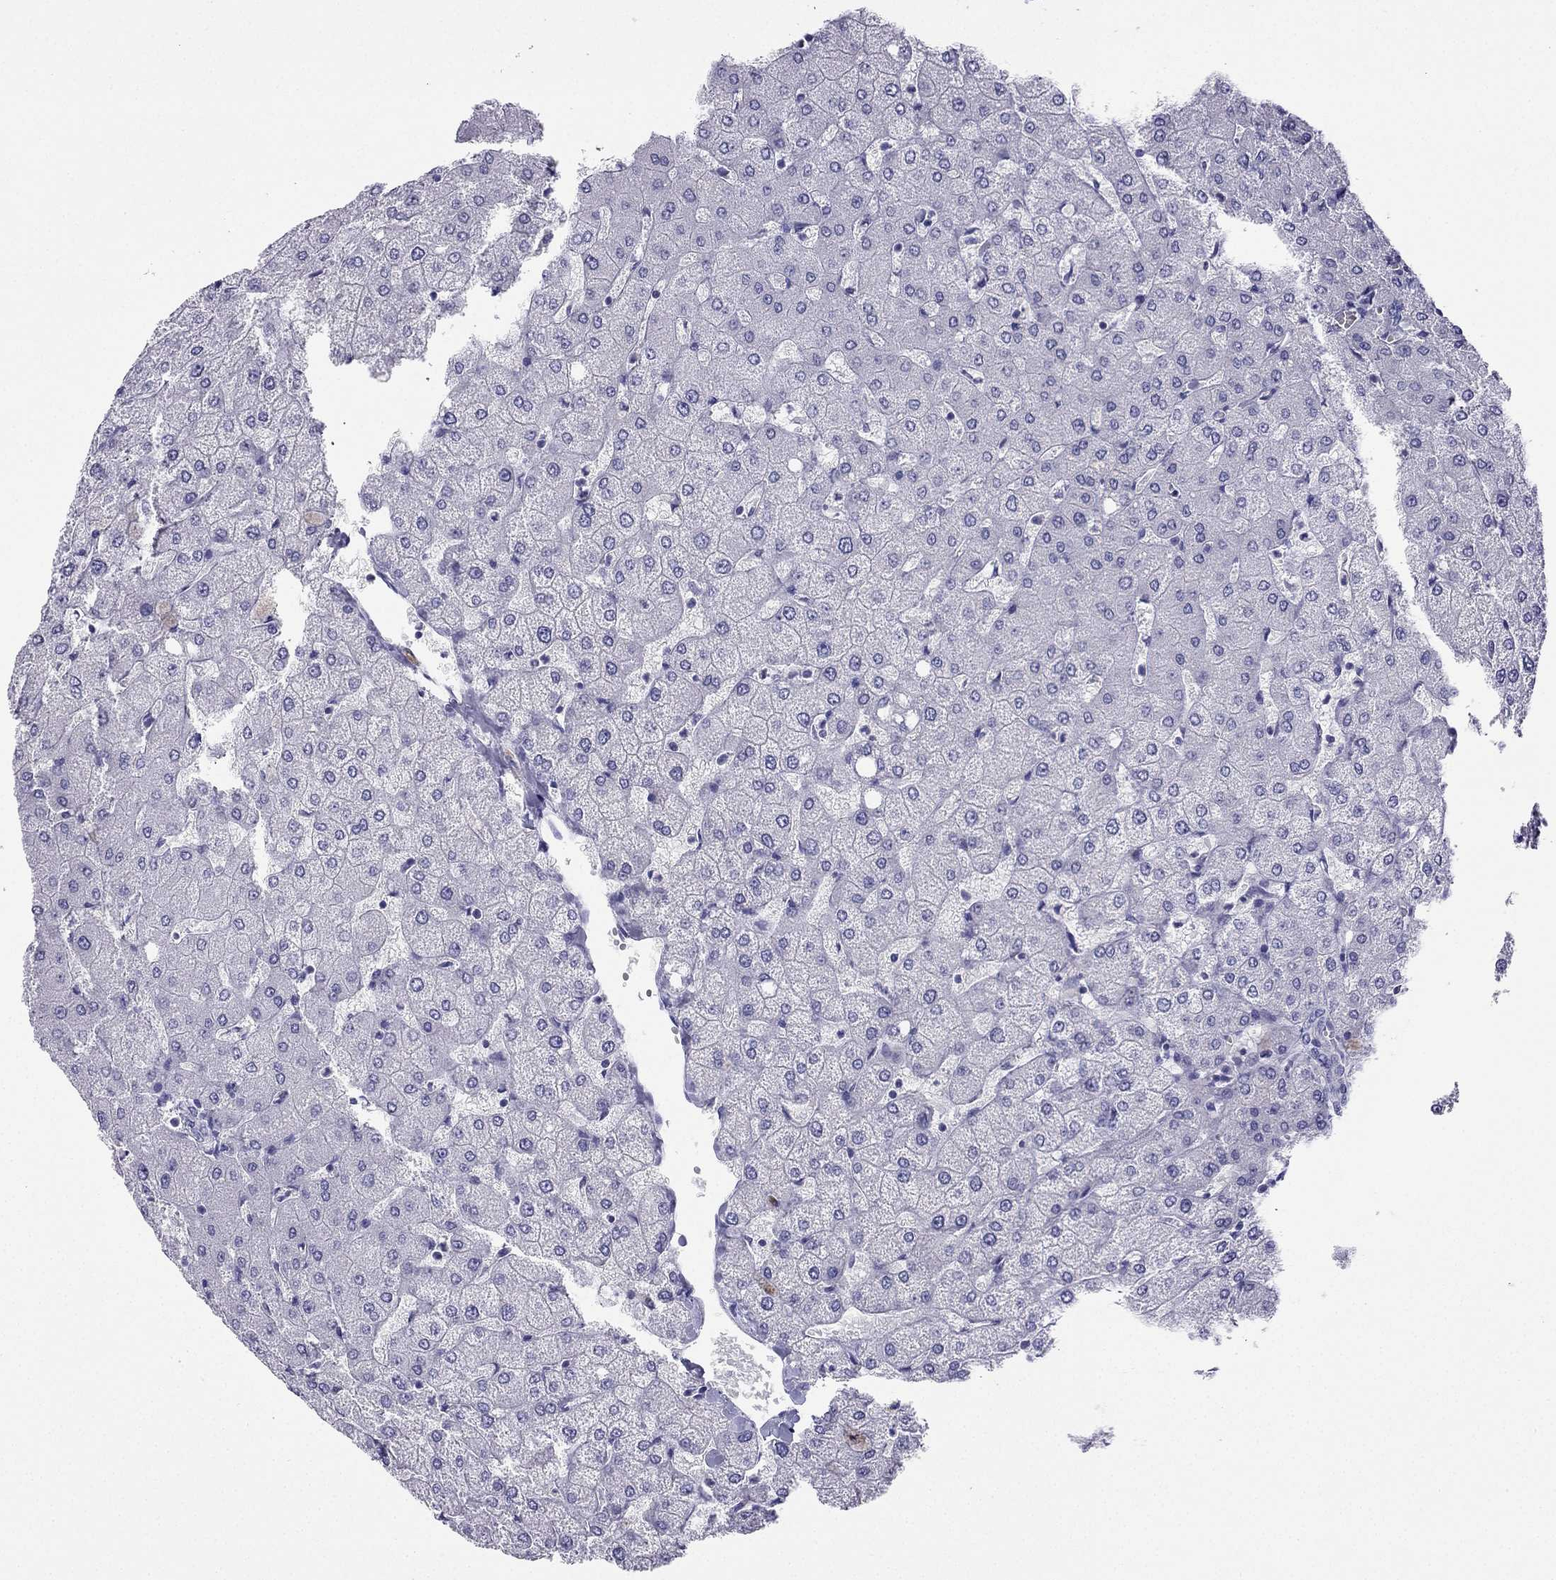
{"staining": {"intensity": "negative", "quantity": "none", "location": "none"}, "tissue": "liver", "cell_type": "Cholangiocytes", "image_type": "normal", "snomed": [{"axis": "morphology", "description": "Normal tissue, NOS"}, {"axis": "topography", "description": "Liver"}], "caption": "Immunohistochemistry (IHC) photomicrograph of unremarkable liver: liver stained with DAB (3,3'-diaminobenzidine) reveals no significant protein expression in cholangiocytes.", "gene": "KCNJ10", "patient": {"sex": "female", "age": 54}}